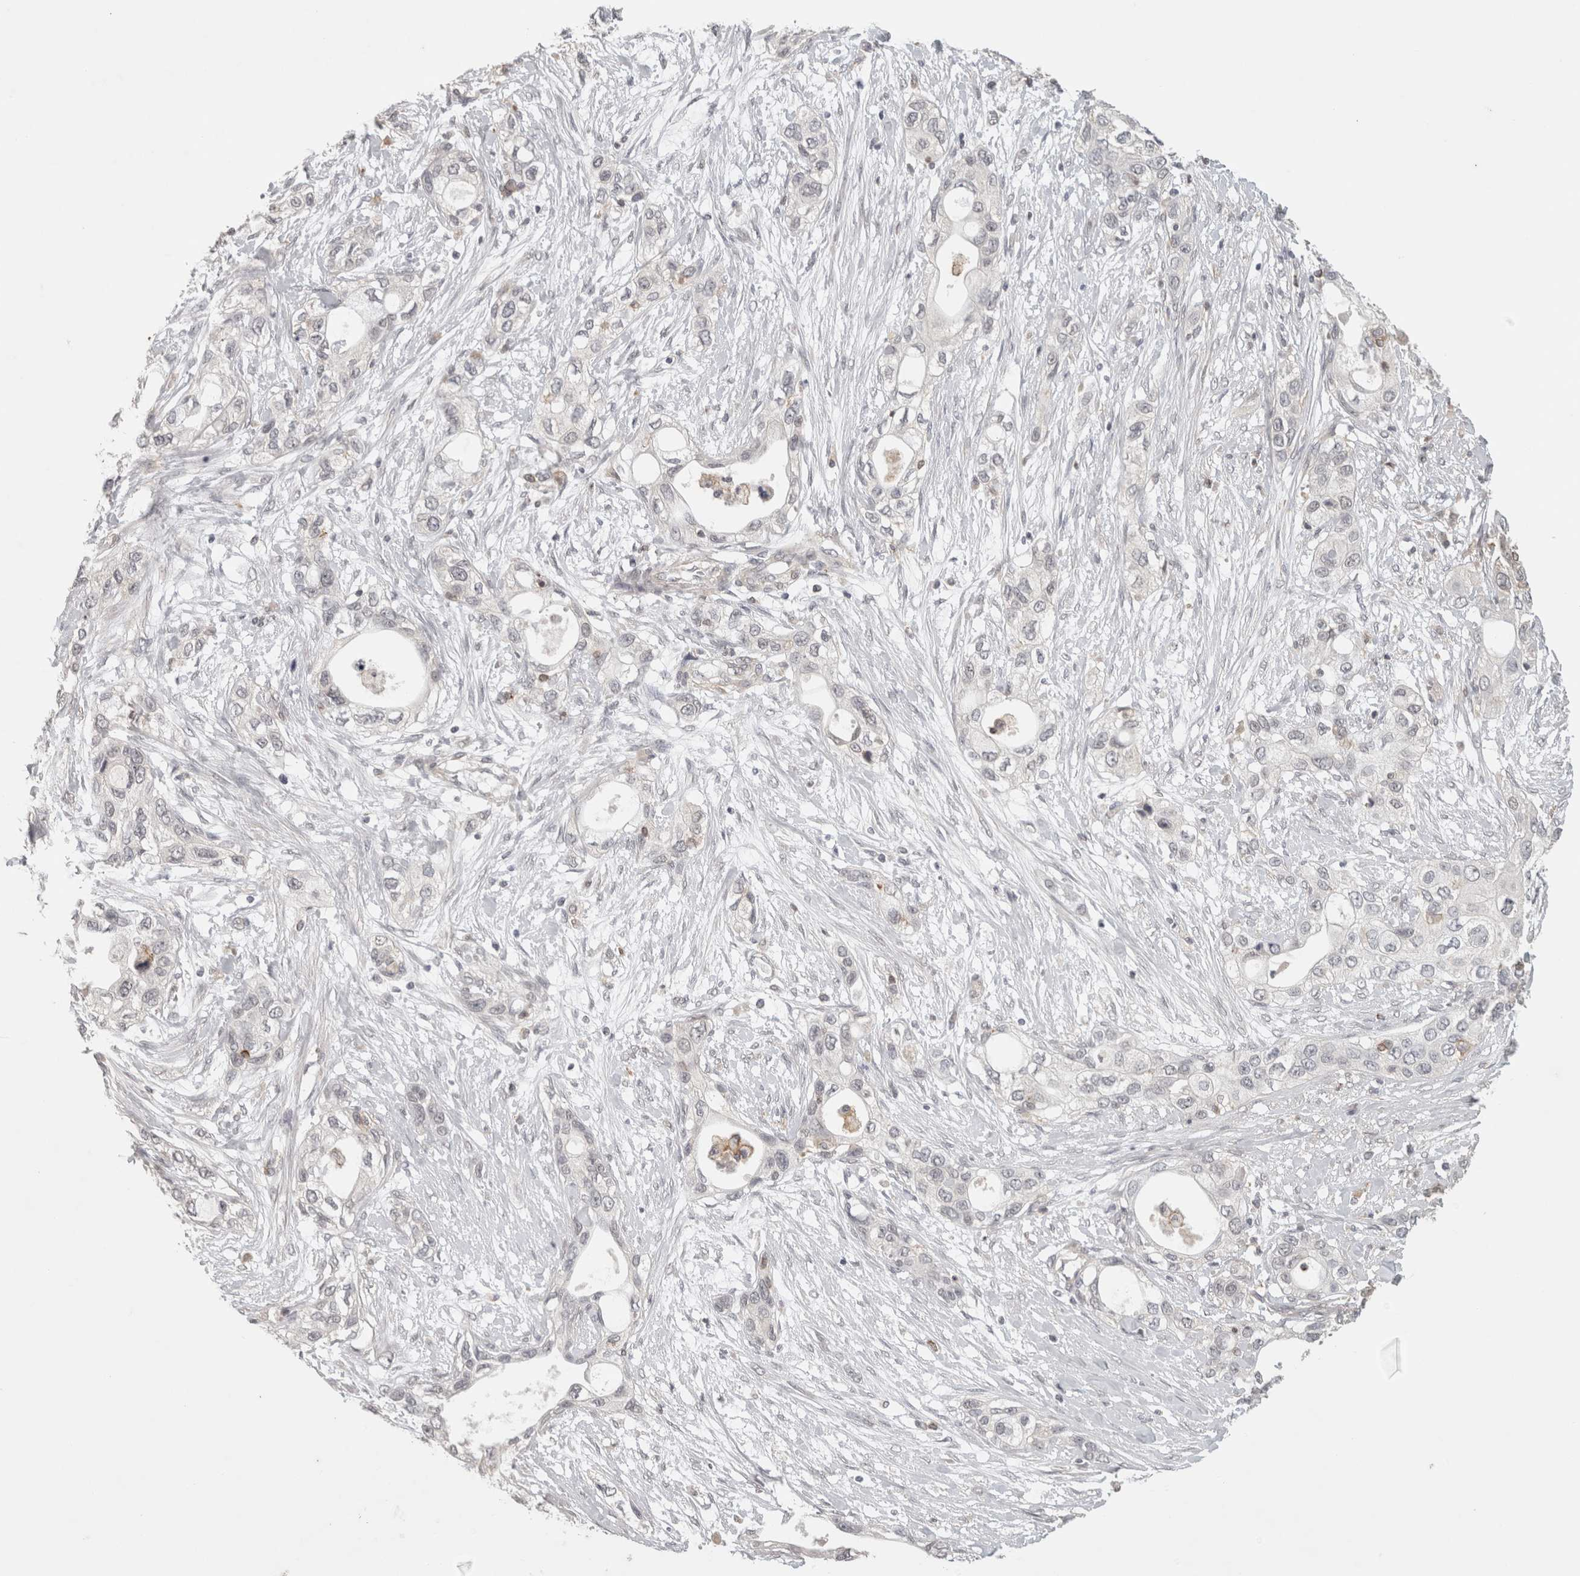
{"staining": {"intensity": "negative", "quantity": "none", "location": "none"}, "tissue": "pancreatic cancer", "cell_type": "Tumor cells", "image_type": "cancer", "snomed": [{"axis": "morphology", "description": "Adenocarcinoma, NOS"}, {"axis": "topography", "description": "Pancreas"}], "caption": "Pancreatic cancer stained for a protein using immunohistochemistry displays no positivity tumor cells.", "gene": "HAVCR2", "patient": {"sex": "female", "age": 70}}